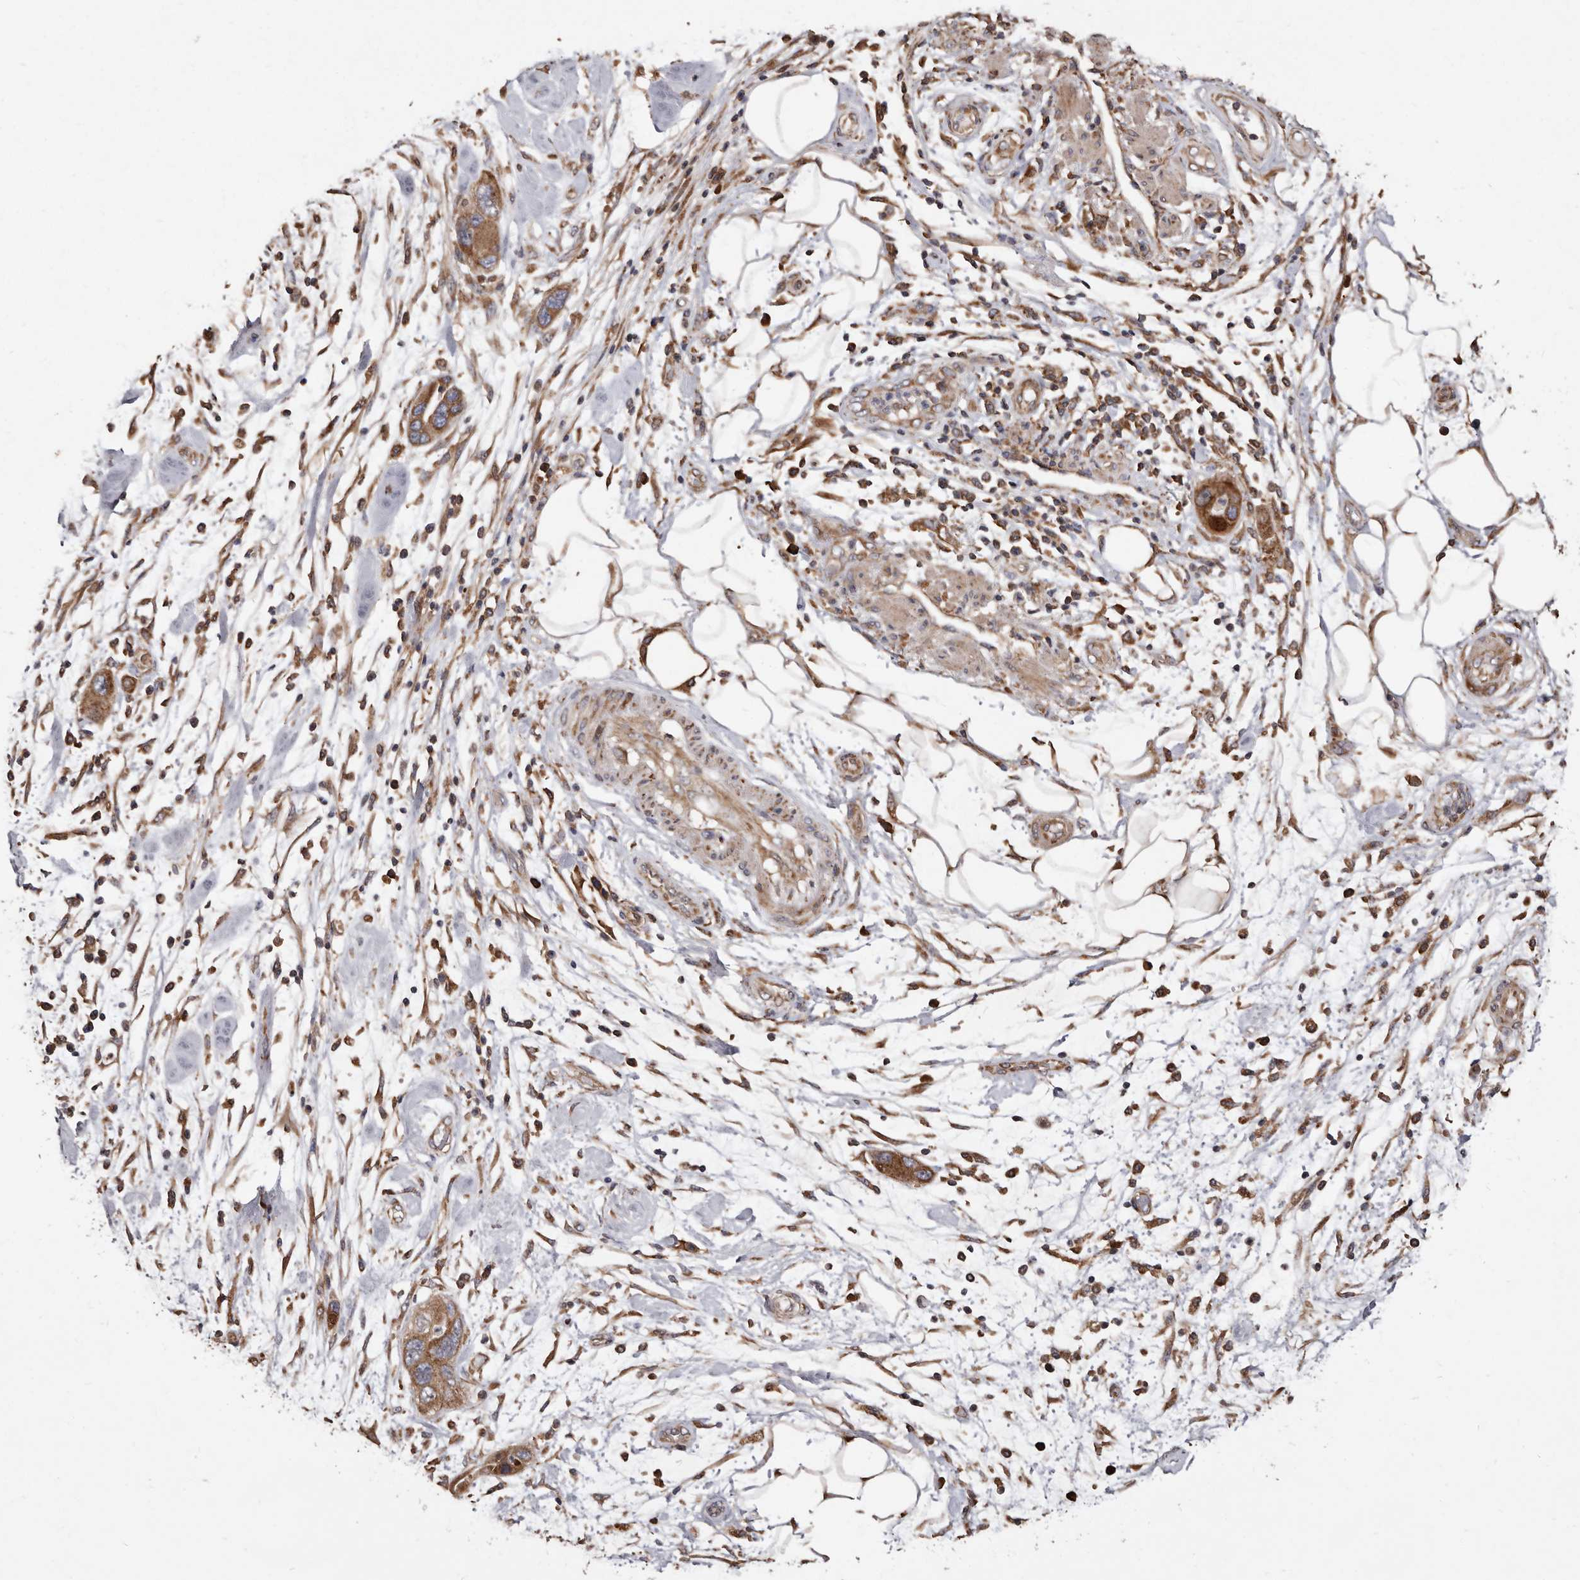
{"staining": {"intensity": "moderate", "quantity": ">75%", "location": "cytoplasmic/membranous"}, "tissue": "pancreatic cancer", "cell_type": "Tumor cells", "image_type": "cancer", "snomed": [{"axis": "morphology", "description": "Normal tissue, NOS"}, {"axis": "morphology", "description": "Adenocarcinoma, NOS"}, {"axis": "topography", "description": "Pancreas"}], "caption": "High-magnification brightfield microscopy of pancreatic adenocarcinoma stained with DAB (brown) and counterstained with hematoxylin (blue). tumor cells exhibit moderate cytoplasmic/membranous expression is seen in about>75% of cells.", "gene": "STEAP2", "patient": {"sex": "female", "age": 71}}